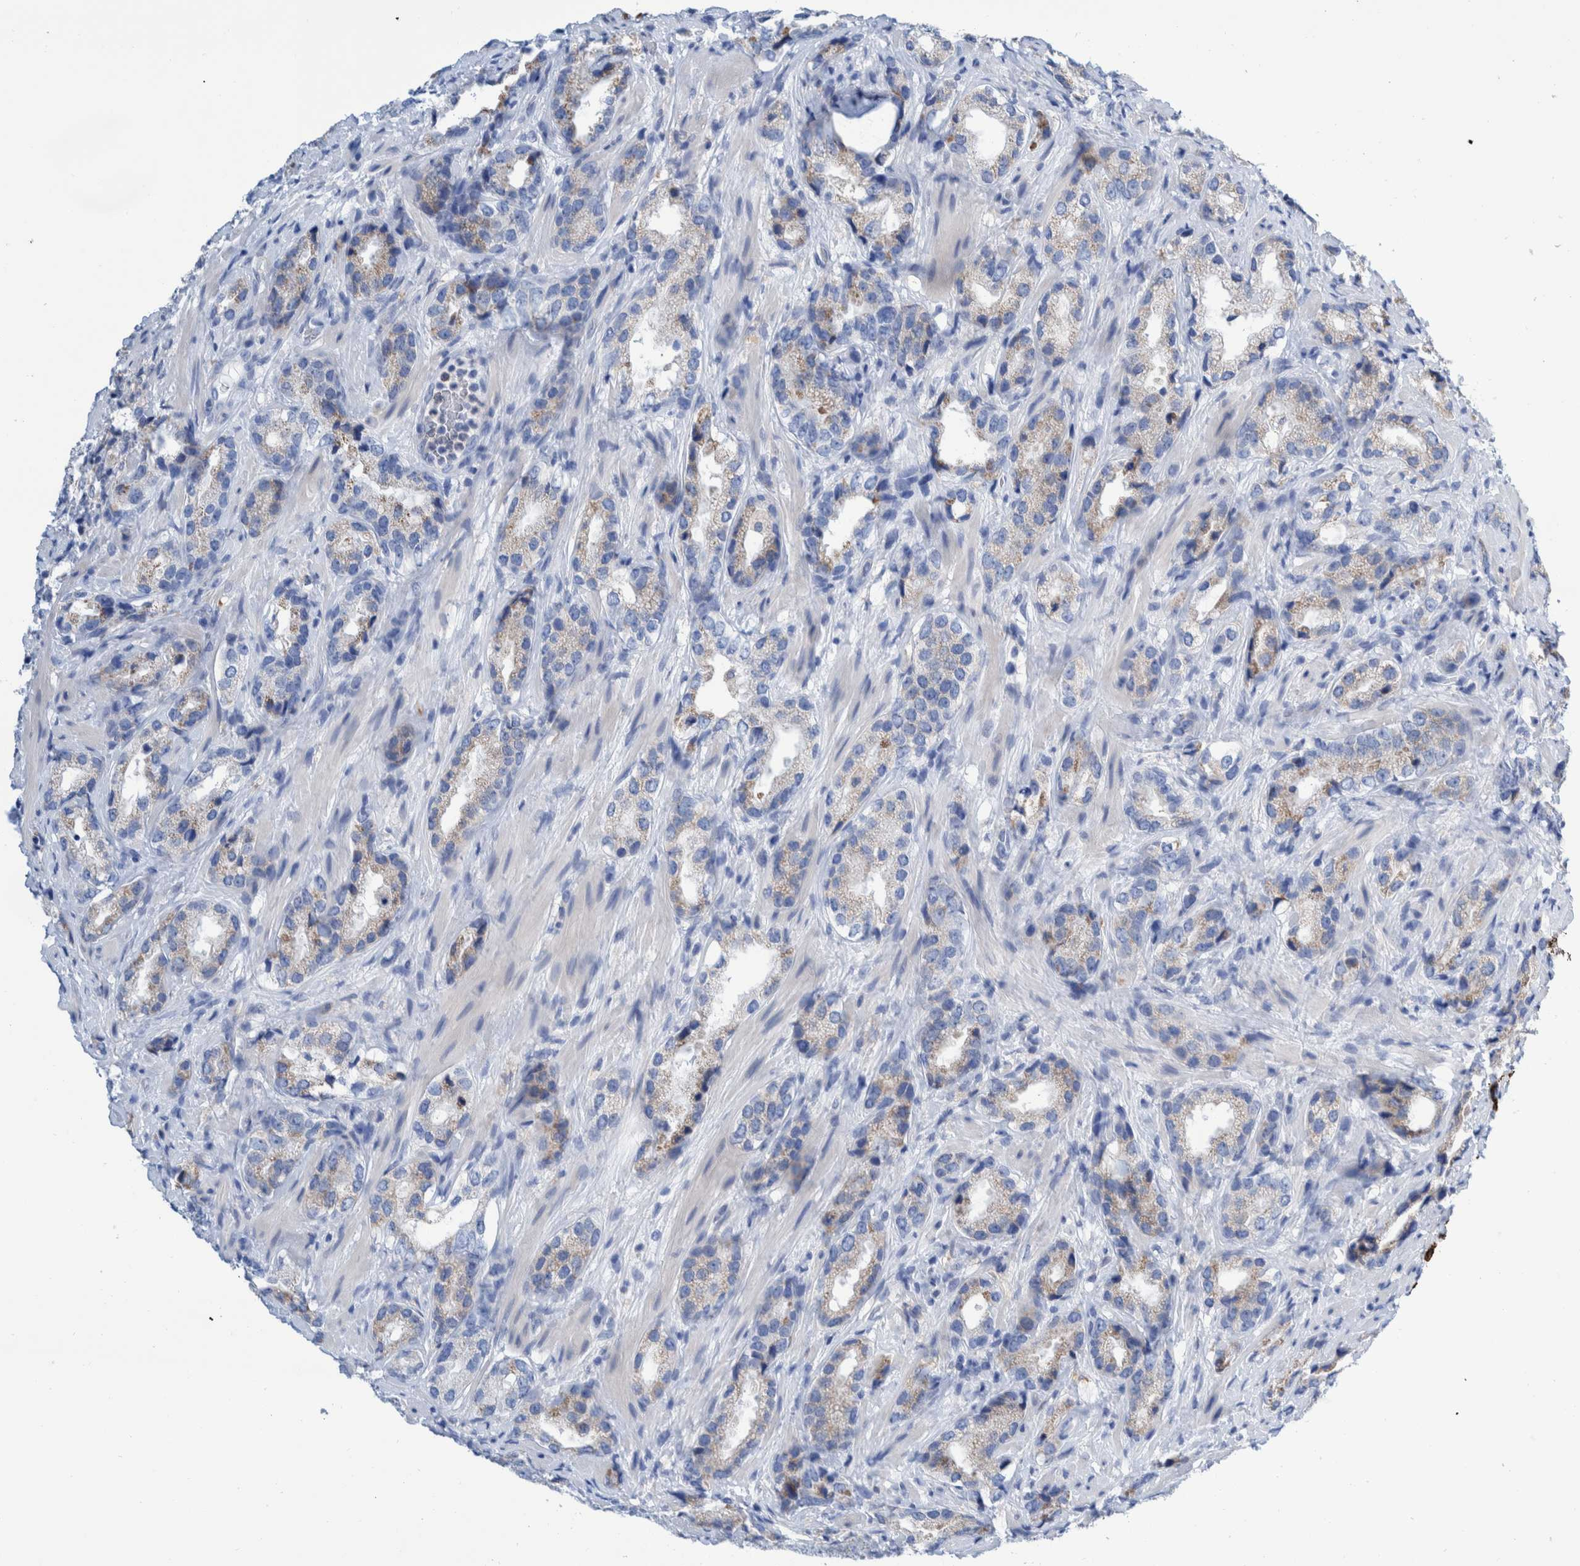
{"staining": {"intensity": "weak", "quantity": "<25%", "location": "cytoplasmic/membranous"}, "tissue": "prostate cancer", "cell_type": "Tumor cells", "image_type": "cancer", "snomed": [{"axis": "morphology", "description": "Adenocarcinoma, High grade"}, {"axis": "topography", "description": "Prostate"}], "caption": "Immunohistochemistry (IHC) micrograph of neoplastic tissue: prostate cancer stained with DAB displays no significant protein expression in tumor cells.", "gene": "KRT14", "patient": {"sex": "male", "age": 63}}